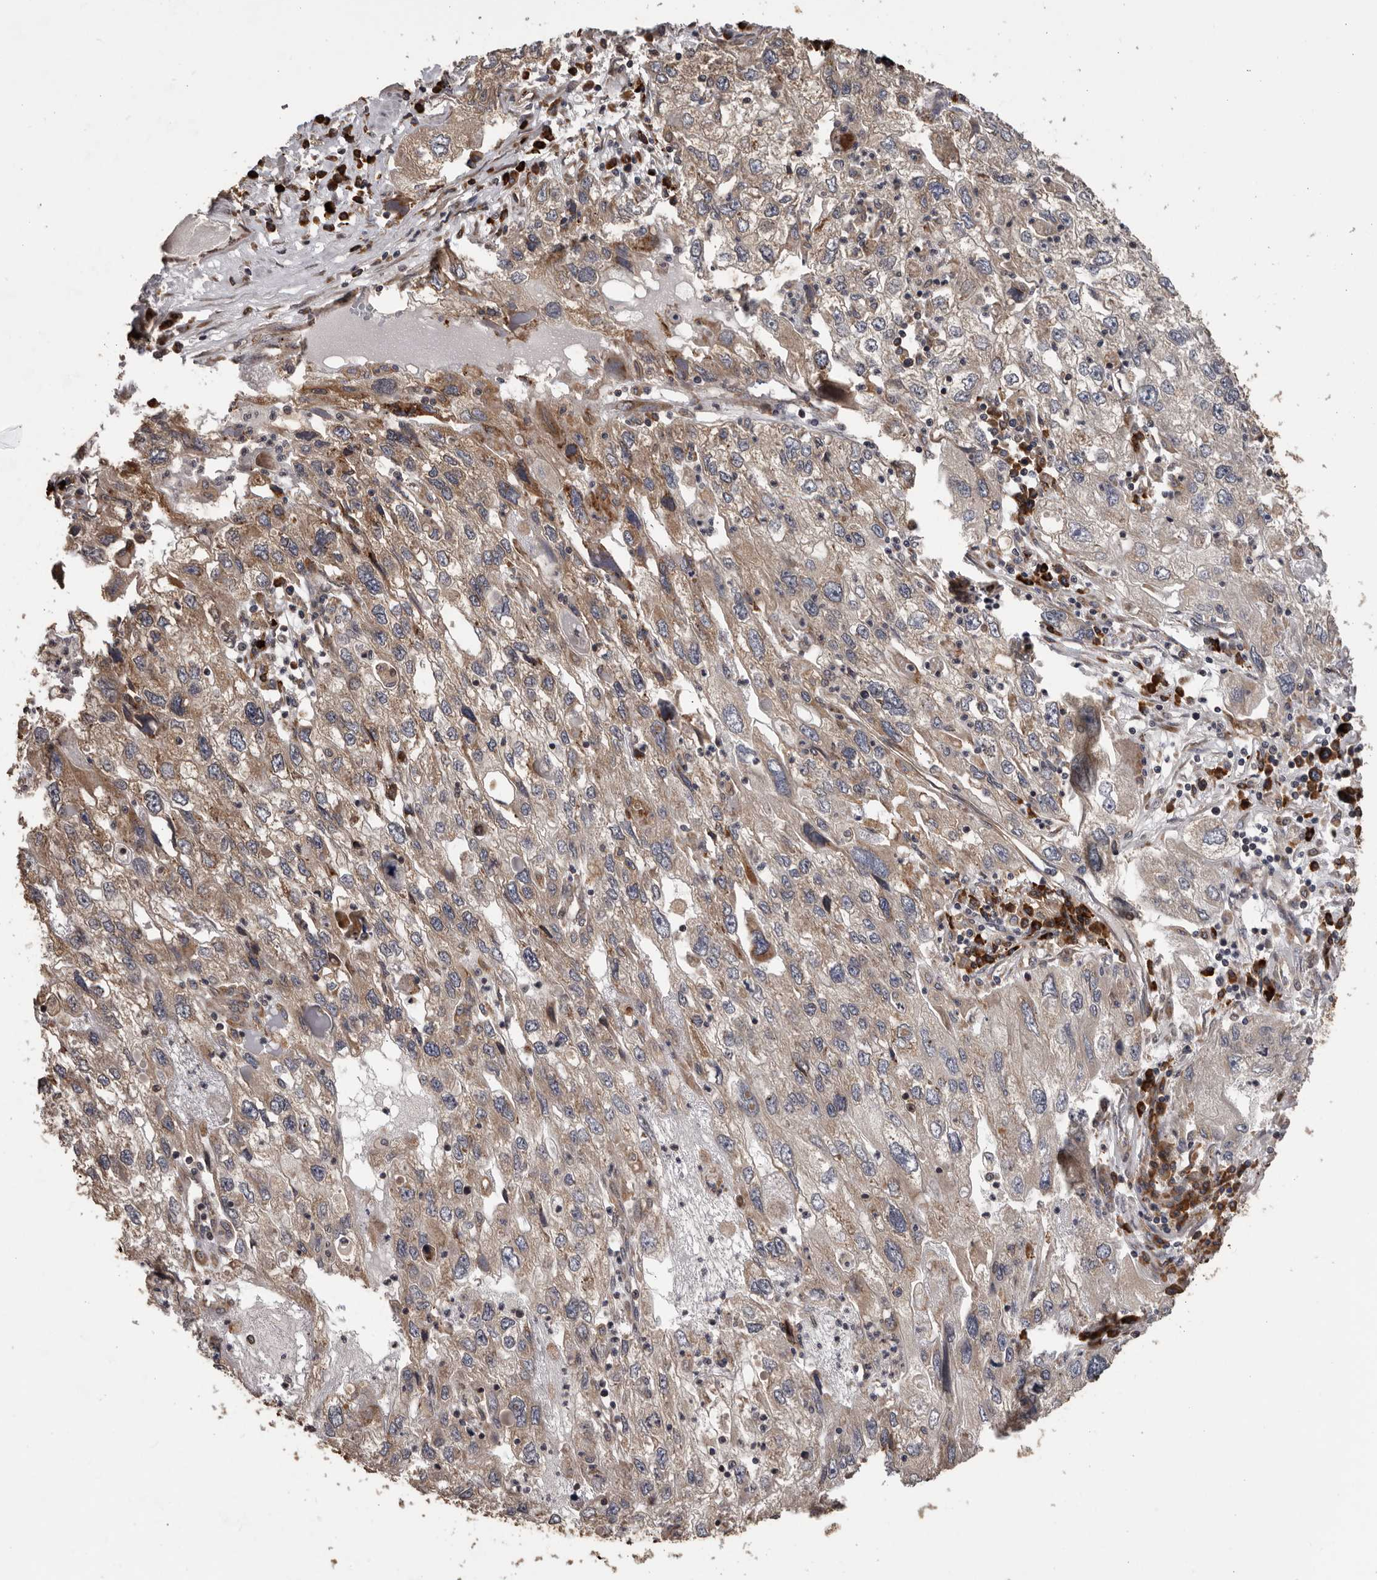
{"staining": {"intensity": "moderate", "quantity": "25%-75%", "location": "cytoplasmic/membranous"}, "tissue": "endometrial cancer", "cell_type": "Tumor cells", "image_type": "cancer", "snomed": [{"axis": "morphology", "description": "Adenocarcinoma, NOS"}, {"axis": "topography", "description": "Endometrium"}], "caption": "Immunohistochemistry (IHC) (DAB) staining of adenocarcinoma (endometrial) displays moderate cytoplasmic/membranous protein staining in approximately 25%-75% of tumor cells.", "gene": "NUP43", "patient": {"sex": "female", "age": 49}}